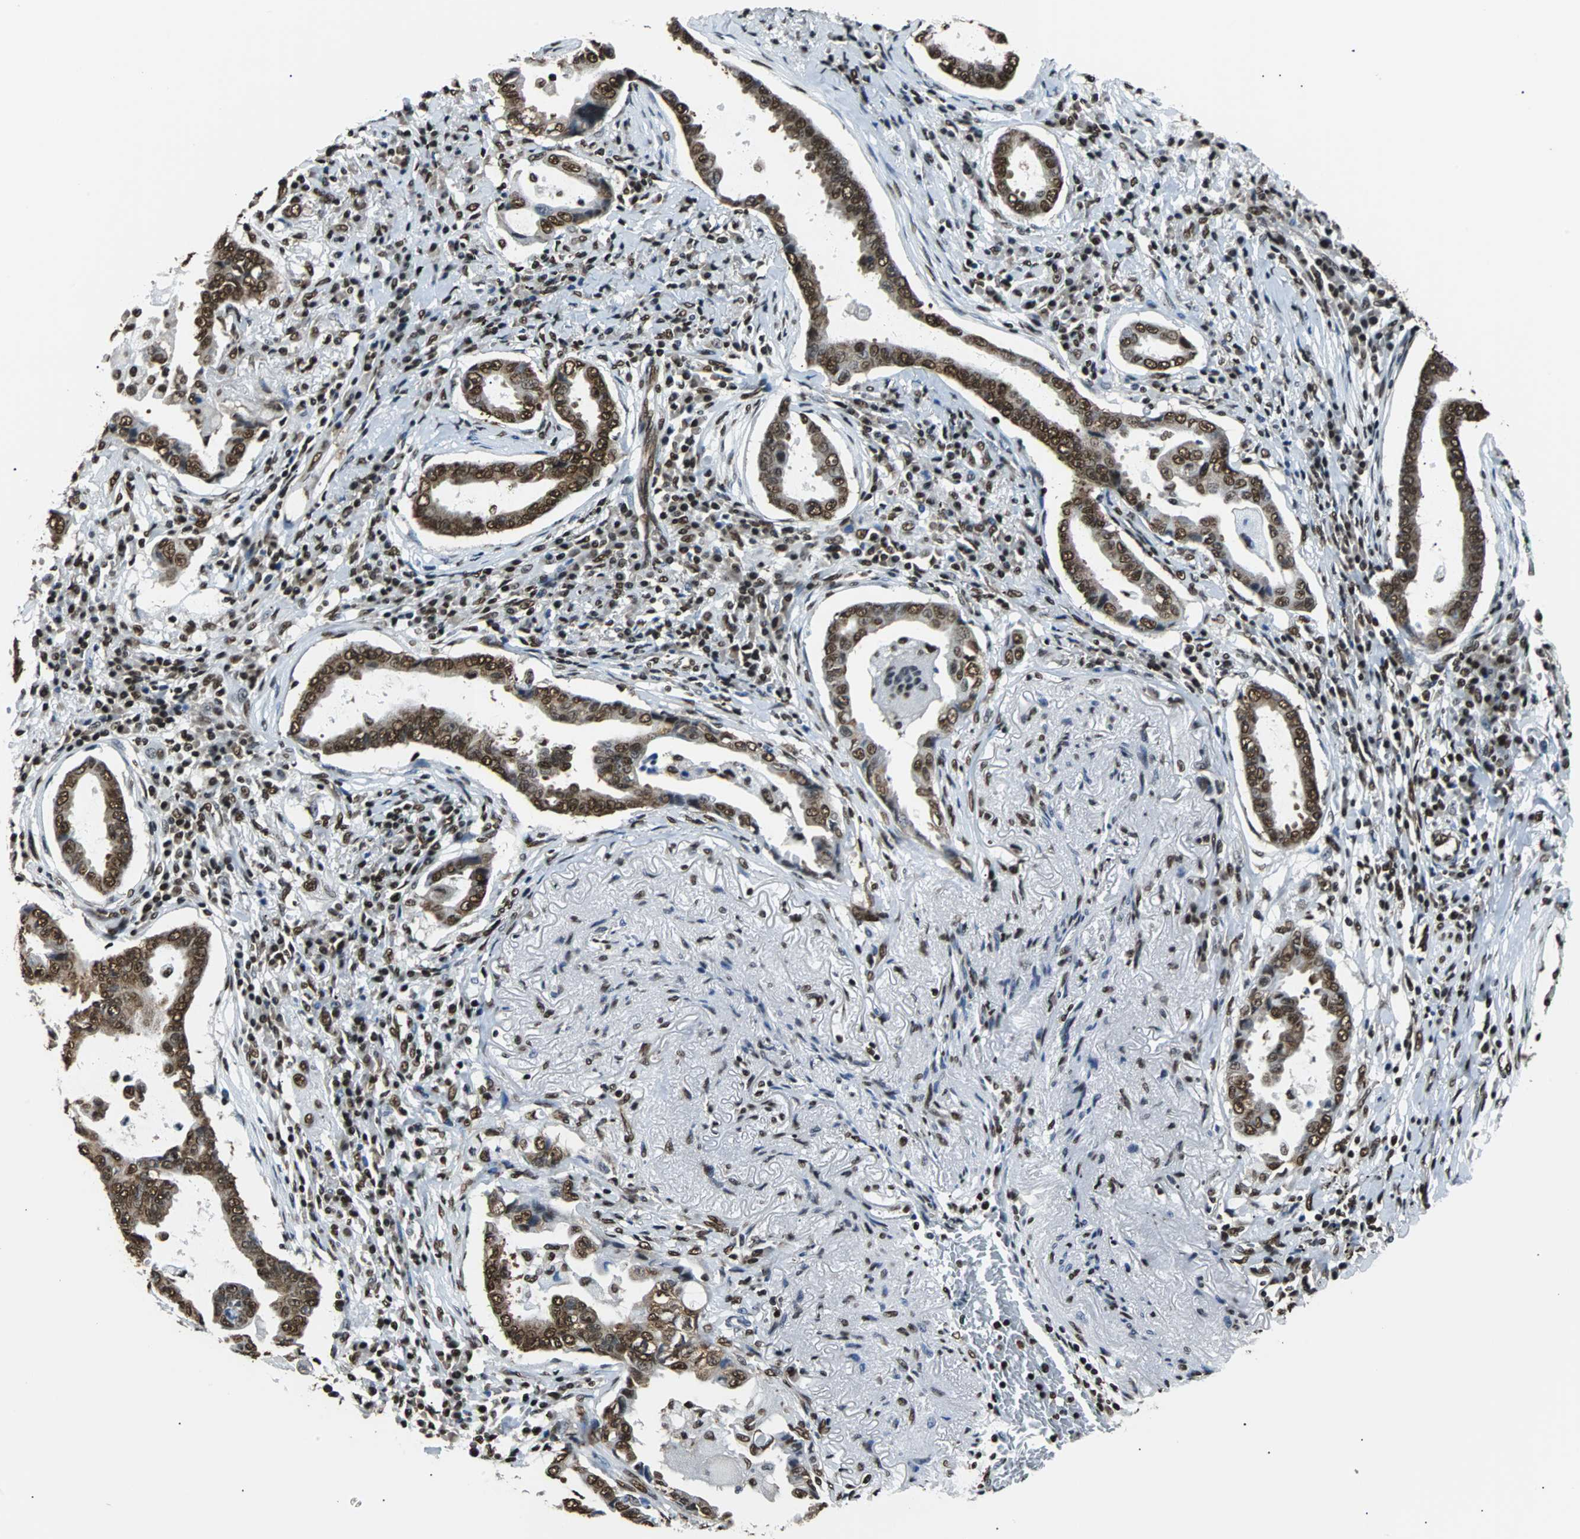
{"staining": {"intensity": "strong", "quantity": ">75%", "location": "cytoplasmic/membranous,nuclear"}, "tissue": "lung cancer", "cell_type": "Tumor cells", "image_type": "cancer", "snomed": [{"axis": "morphology", "description": "Normal tissue, NOS"}, {"axis": "morphology", "description": "Inflammation, NOS"}, {"axis": "morphology", "description": "Adenocarcinoma, NOS"}, {"axis": "topography", "description": "Lung"}], "caption": "Immunohistochemical staining of lung cancer reveals high levels of strong cytoplasmic/membranous and nuclear protein staining in approximately >75% of tumor cells. (DAB = brown stain, brightfield microscopy at high magnification).", "gene": "FUBP1", "patient": {"sex": "female", "age": 64}}